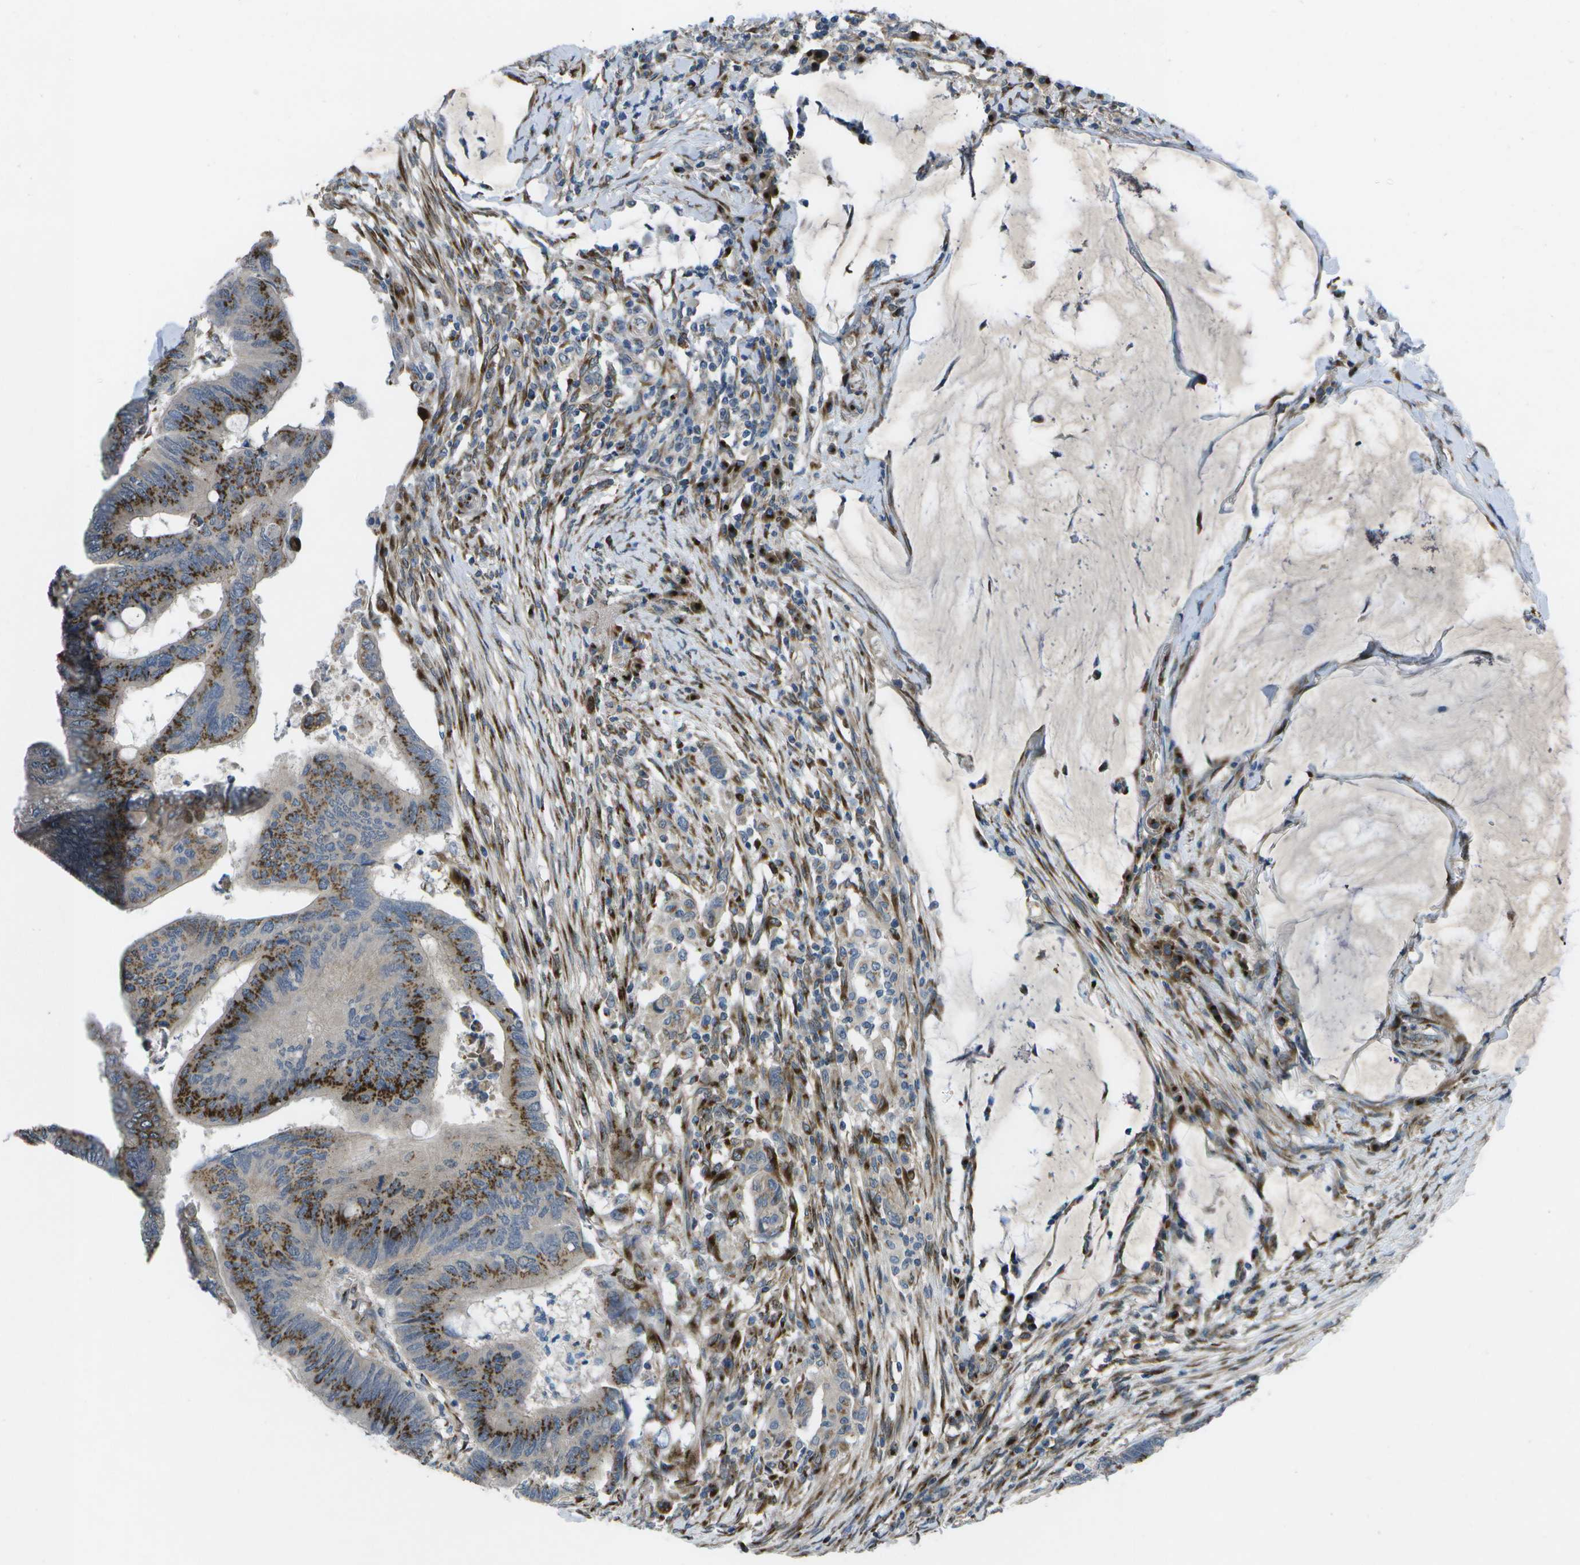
{"staining": {"intensity": "strong", "quantity": ">75%", "location": "cytoplasmic/membranous"}, "tissue": "colorectal cancer", "cell_type": "Tumor cells", "image_type": "cancer", "snomed": [{"axis": "morphology", "description": "Normal tissue, NOS"}, {"axis": "morphology", "description": "Adenocarcinoma, NOS"}, {"axis": "topography", "description": "Rectum"}], "caption": "There is high levels of strong cytoplasmic/membranous expression in tumor cells of colorectal cancer, as demonstrated by immunohistochemical staining (brown color).", "gene": "QSOX2", "patient": {"sex": "male", "age": 92}}